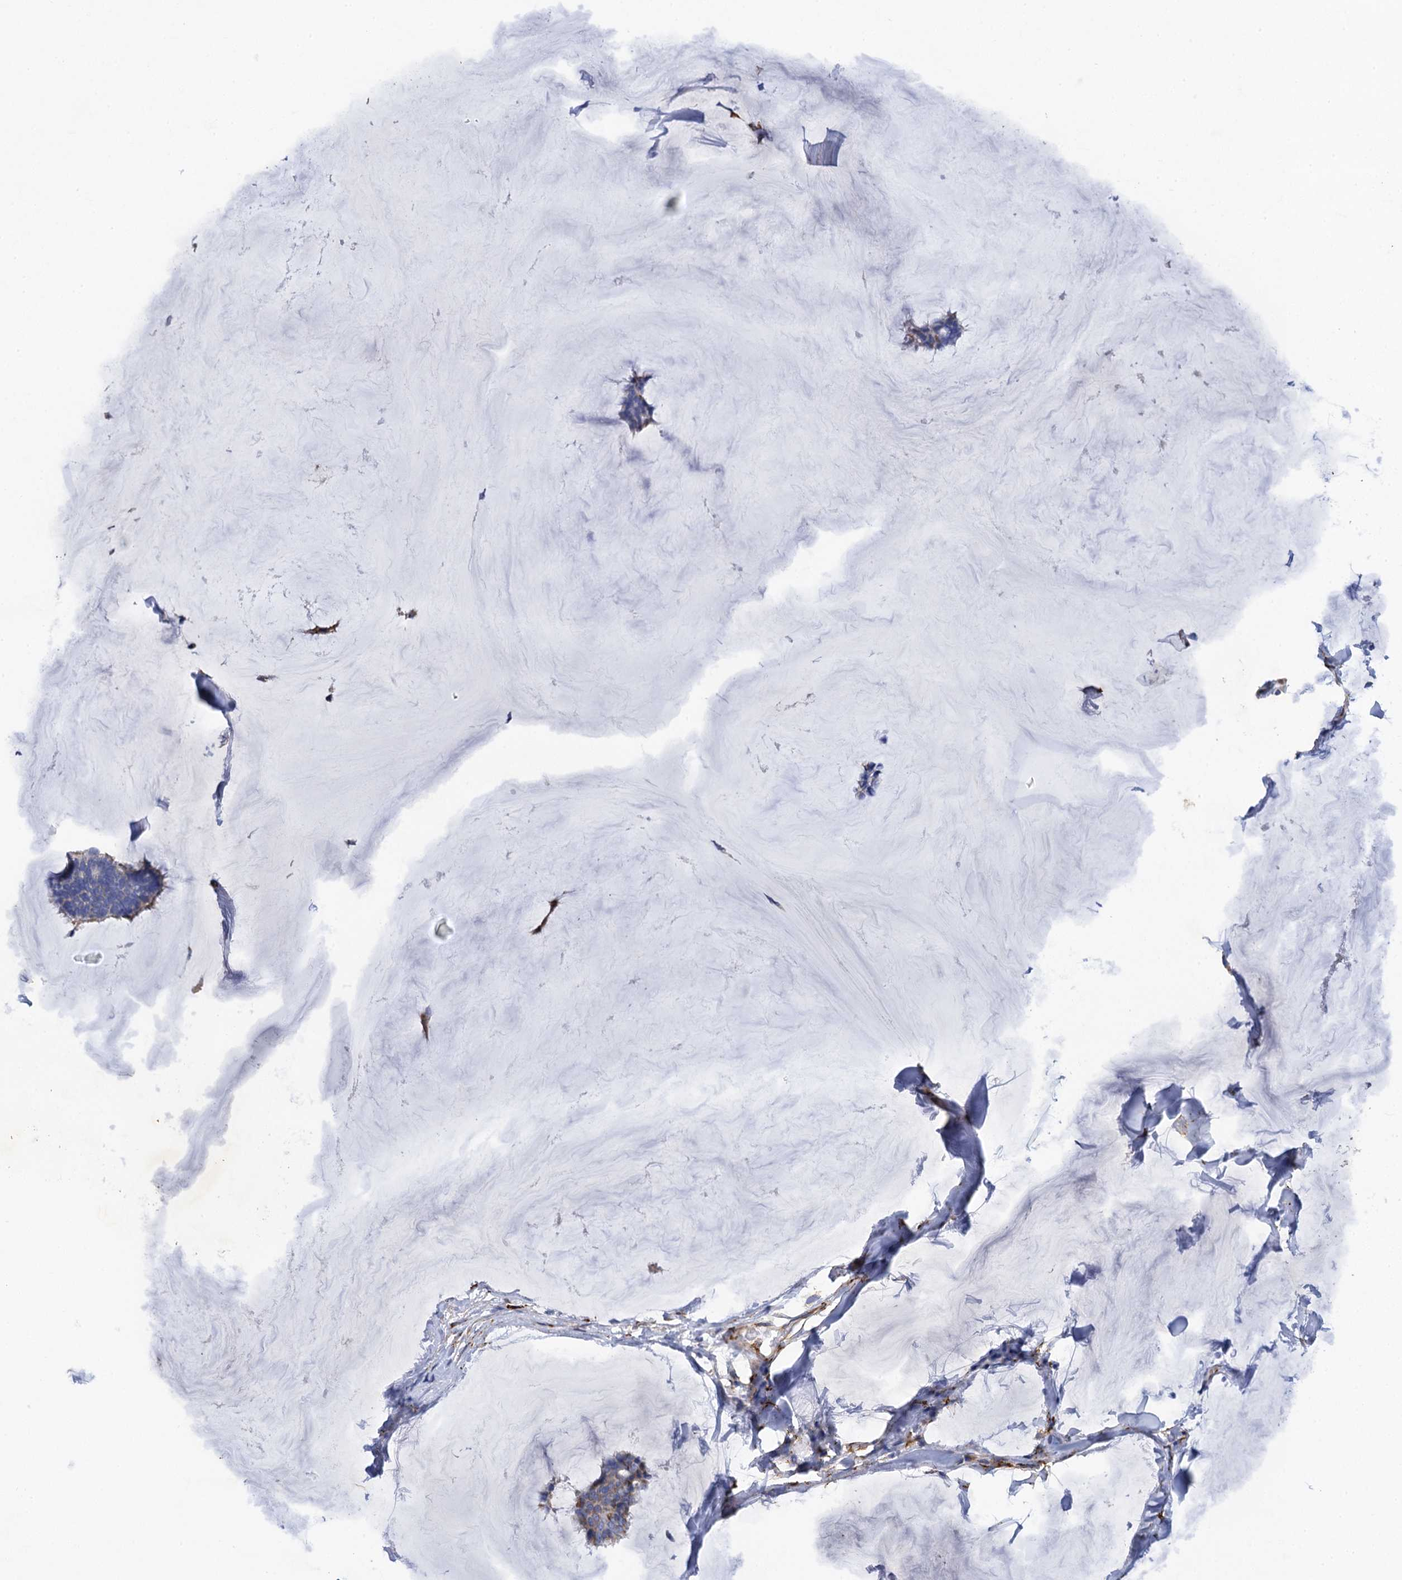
{"staining": {"intensity": "weak", "quantity": "<25%", "location": "cytoplasmic/membranous"}, "tissue": "breast cancer", "cell_type": "Tumor cells", "image_type": "cancer", "snomed": [{"axis": "morphology", "description": "Duct carcinoma"}, {"axis": "topography", "description": "Breast"}], "caption": "Immunohistochemistry (IHC) micrograph of intraductal carcinoma (breast) stained for a protein (brown), which demonstrates no staining in tumor cells. Brightfield microscopy of IHC stained with DAB (brown) and hematoxylin (blue), captured at high magnification.", "gene": "POGLUT3", "patient": {"sex": "female", "age": 93}}